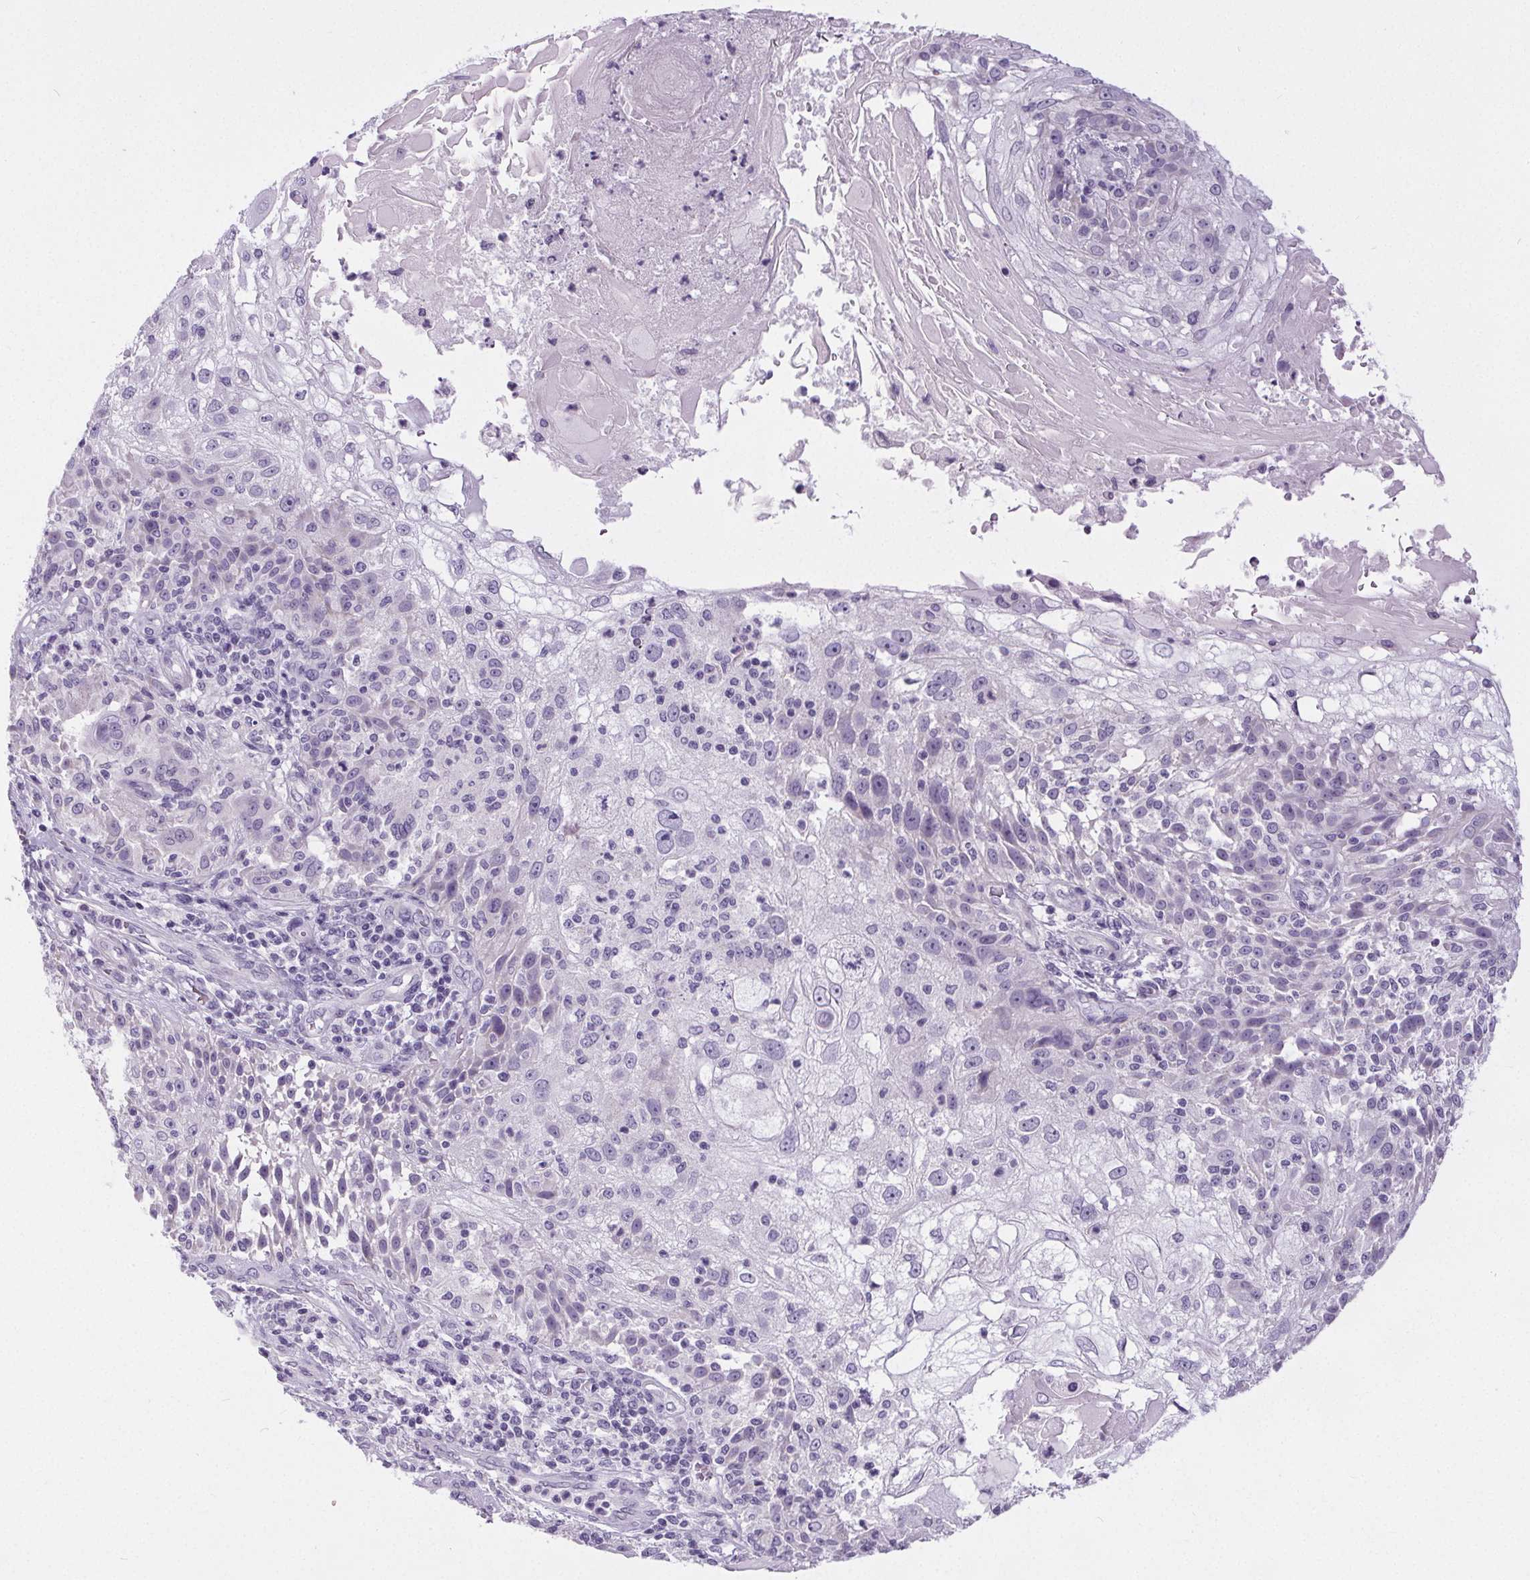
{"staining": {"intensity": "negative", "quantity": "none", "location": "none"}, "tissue": "skin cancer", "cell_type": "Tumor cells", "image_type": "cancer", "snomed": [{"axis": "morphology", "description": "Normal tissue, NOS"}, {"axis": "morphology", "description": "Squamous cell carcinoma, NOS"}, {"axis": "topography", "description": "Skin"}], "caption": "The immunohistochemistry image has no significant staining in tumor cells of skin cancer (squamous cell carcinoma) tissue.", "gene": "ELAVL2", "patient": {"sex": "female", "age": 83}}